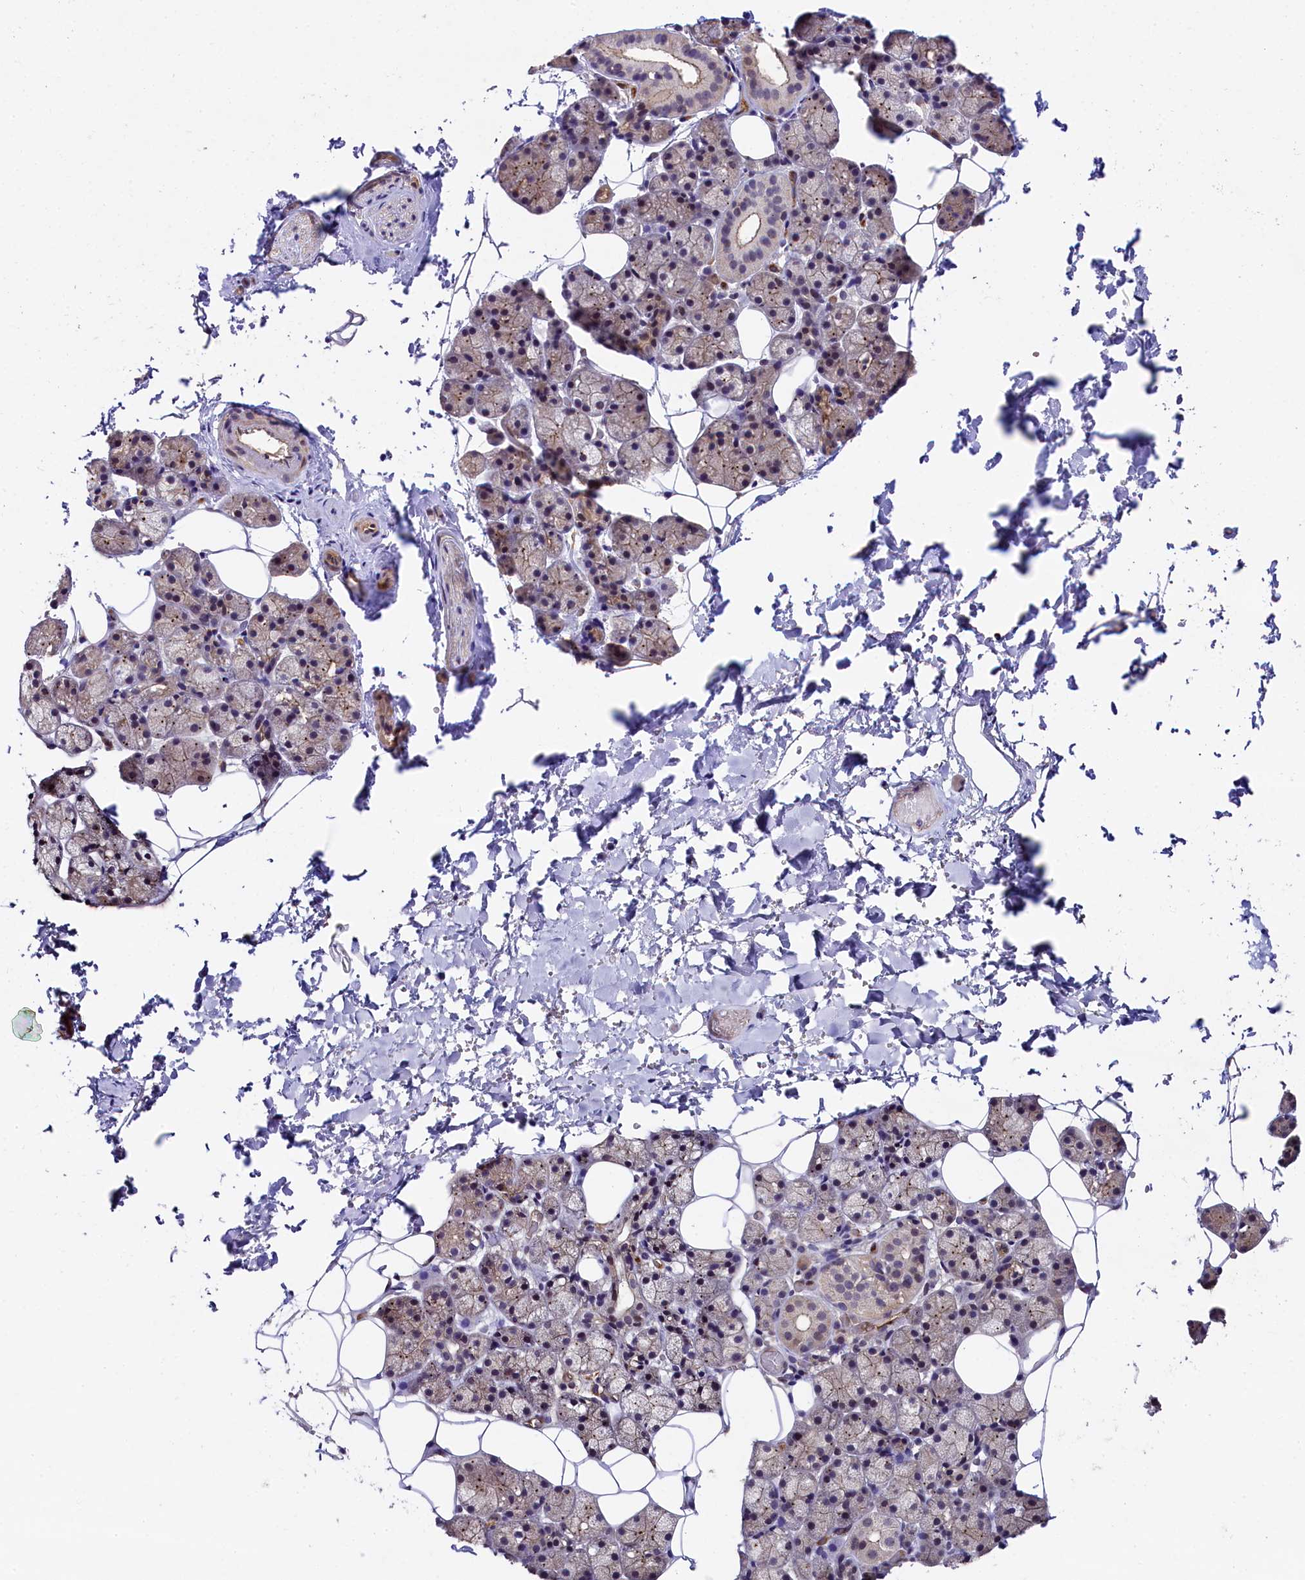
{"staining": {"intensity": "weak", "quantity": "25%-75%", "location": "cytoplasmic/membranous,nuclear"}, "tissue": "salivary gland", "cell_type": "Glandular cells", "image_type": "normal", "snomed": [{"axis": "morphology", "description": "Normal tissue, NOS"}, {"axis": "topography", "description": "Salivary gland"}], "caption": "IHC histopathology image of unremarkable salivary gland: human salivary gland stained using immunohistochemistry displays low levels of weak protein expression localized specifically in the cytoplasmic/membranous,nuclear of glandular cells, appearing as a cytoplasmic/membranous,nuclear brown color.", "gene": "SNRK", "patient": {"sex": "female", "age": 33}}